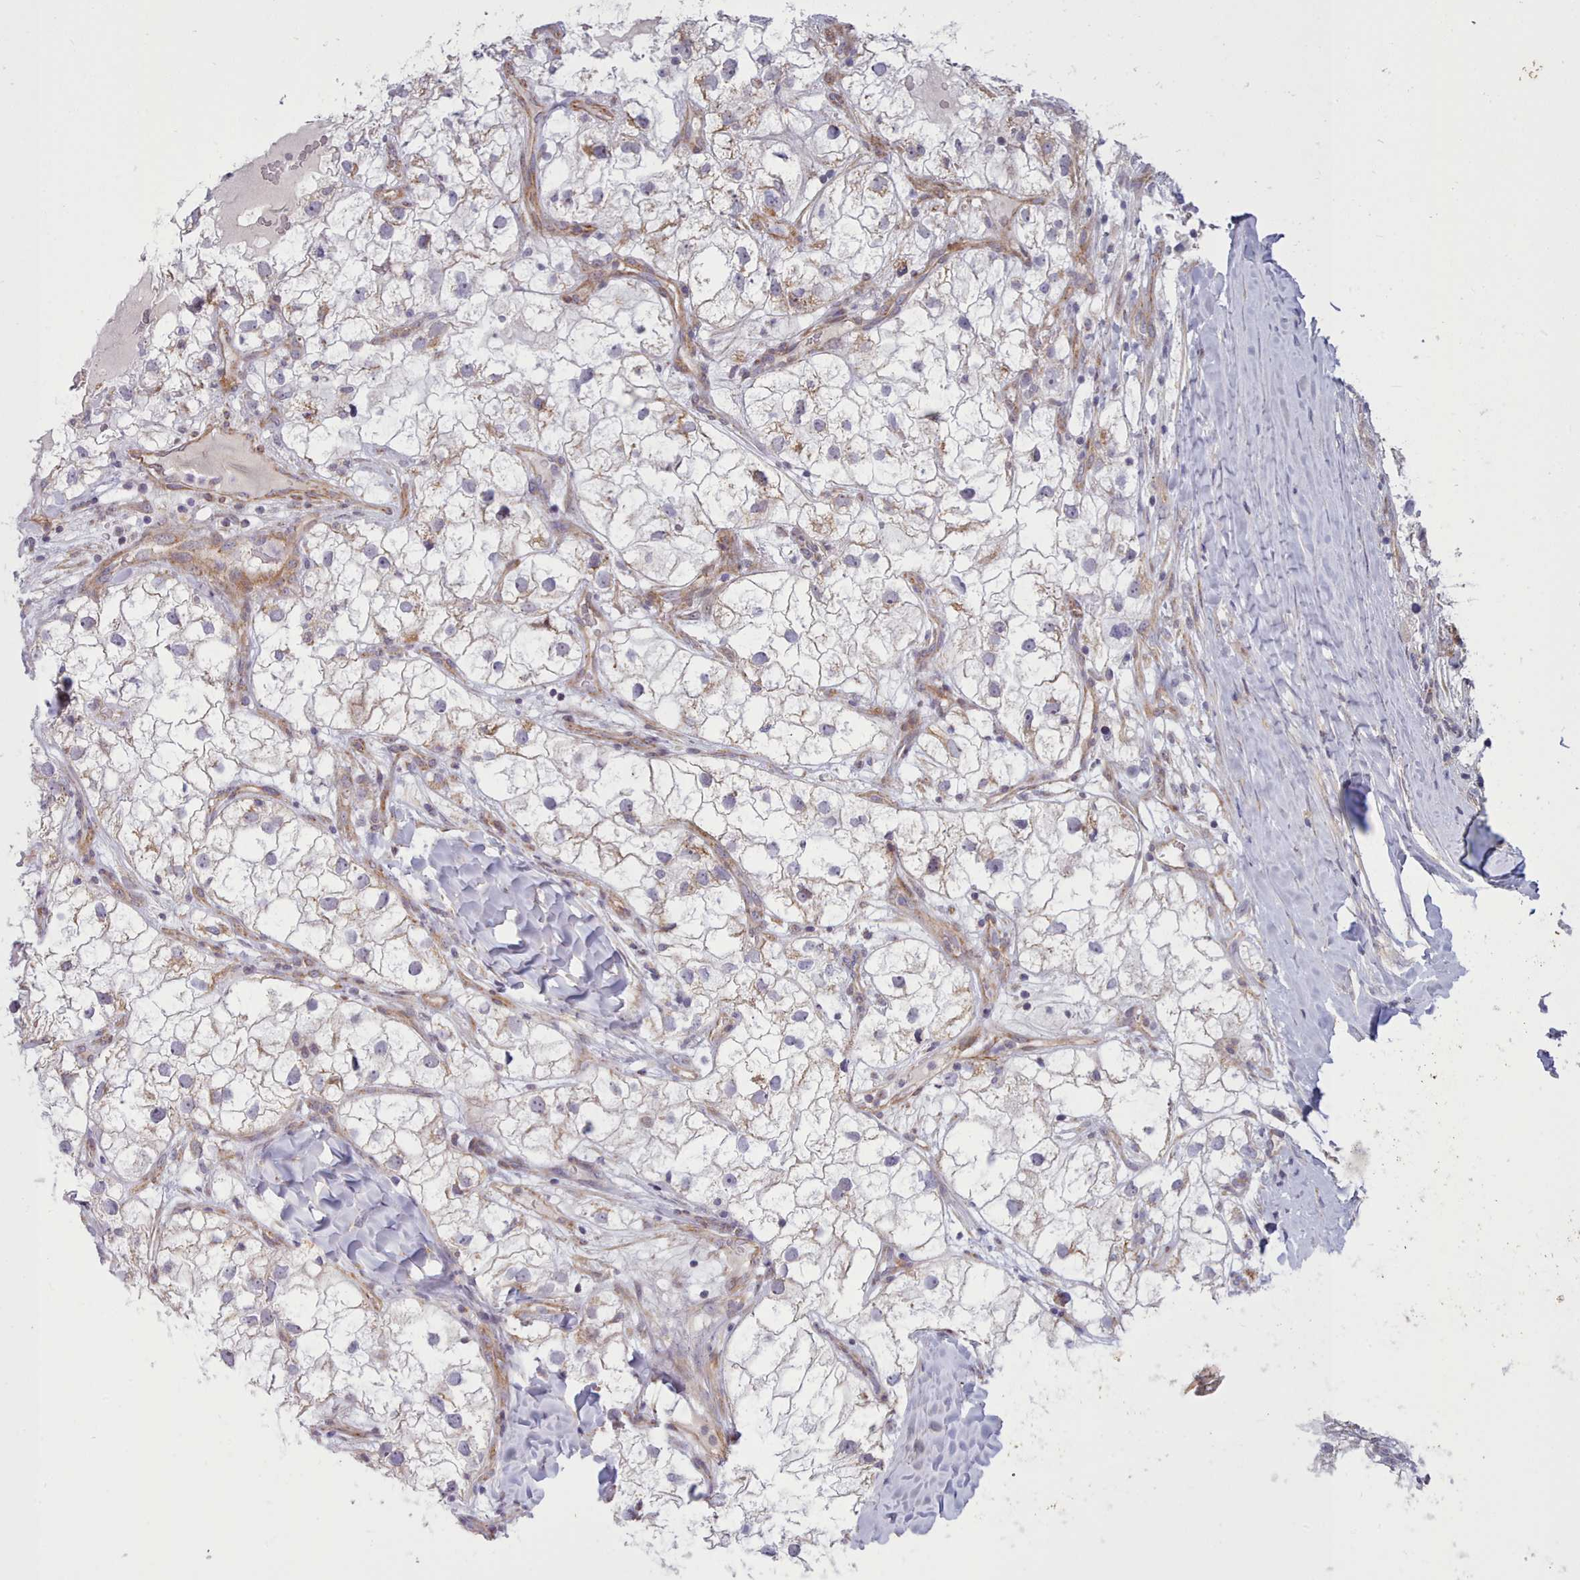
{"staining": {"intensity": "negative", "quantity": "none", "location": "none"}, "tissue": "renal cancer", "cell_type": "Tumor cells", "image_type": "cancer", "snomed": [{"axis": "morphology", "description": "Adenocarcinoma, NOS"}, {"axis": "topography", "description": "Kidney"}], "caption": "Tumor cells are negative for protein expression in human renal cancer (adenocarcinoma).", "gene": "MRPL21", "patient": {"sex": "male", "age": 59}}